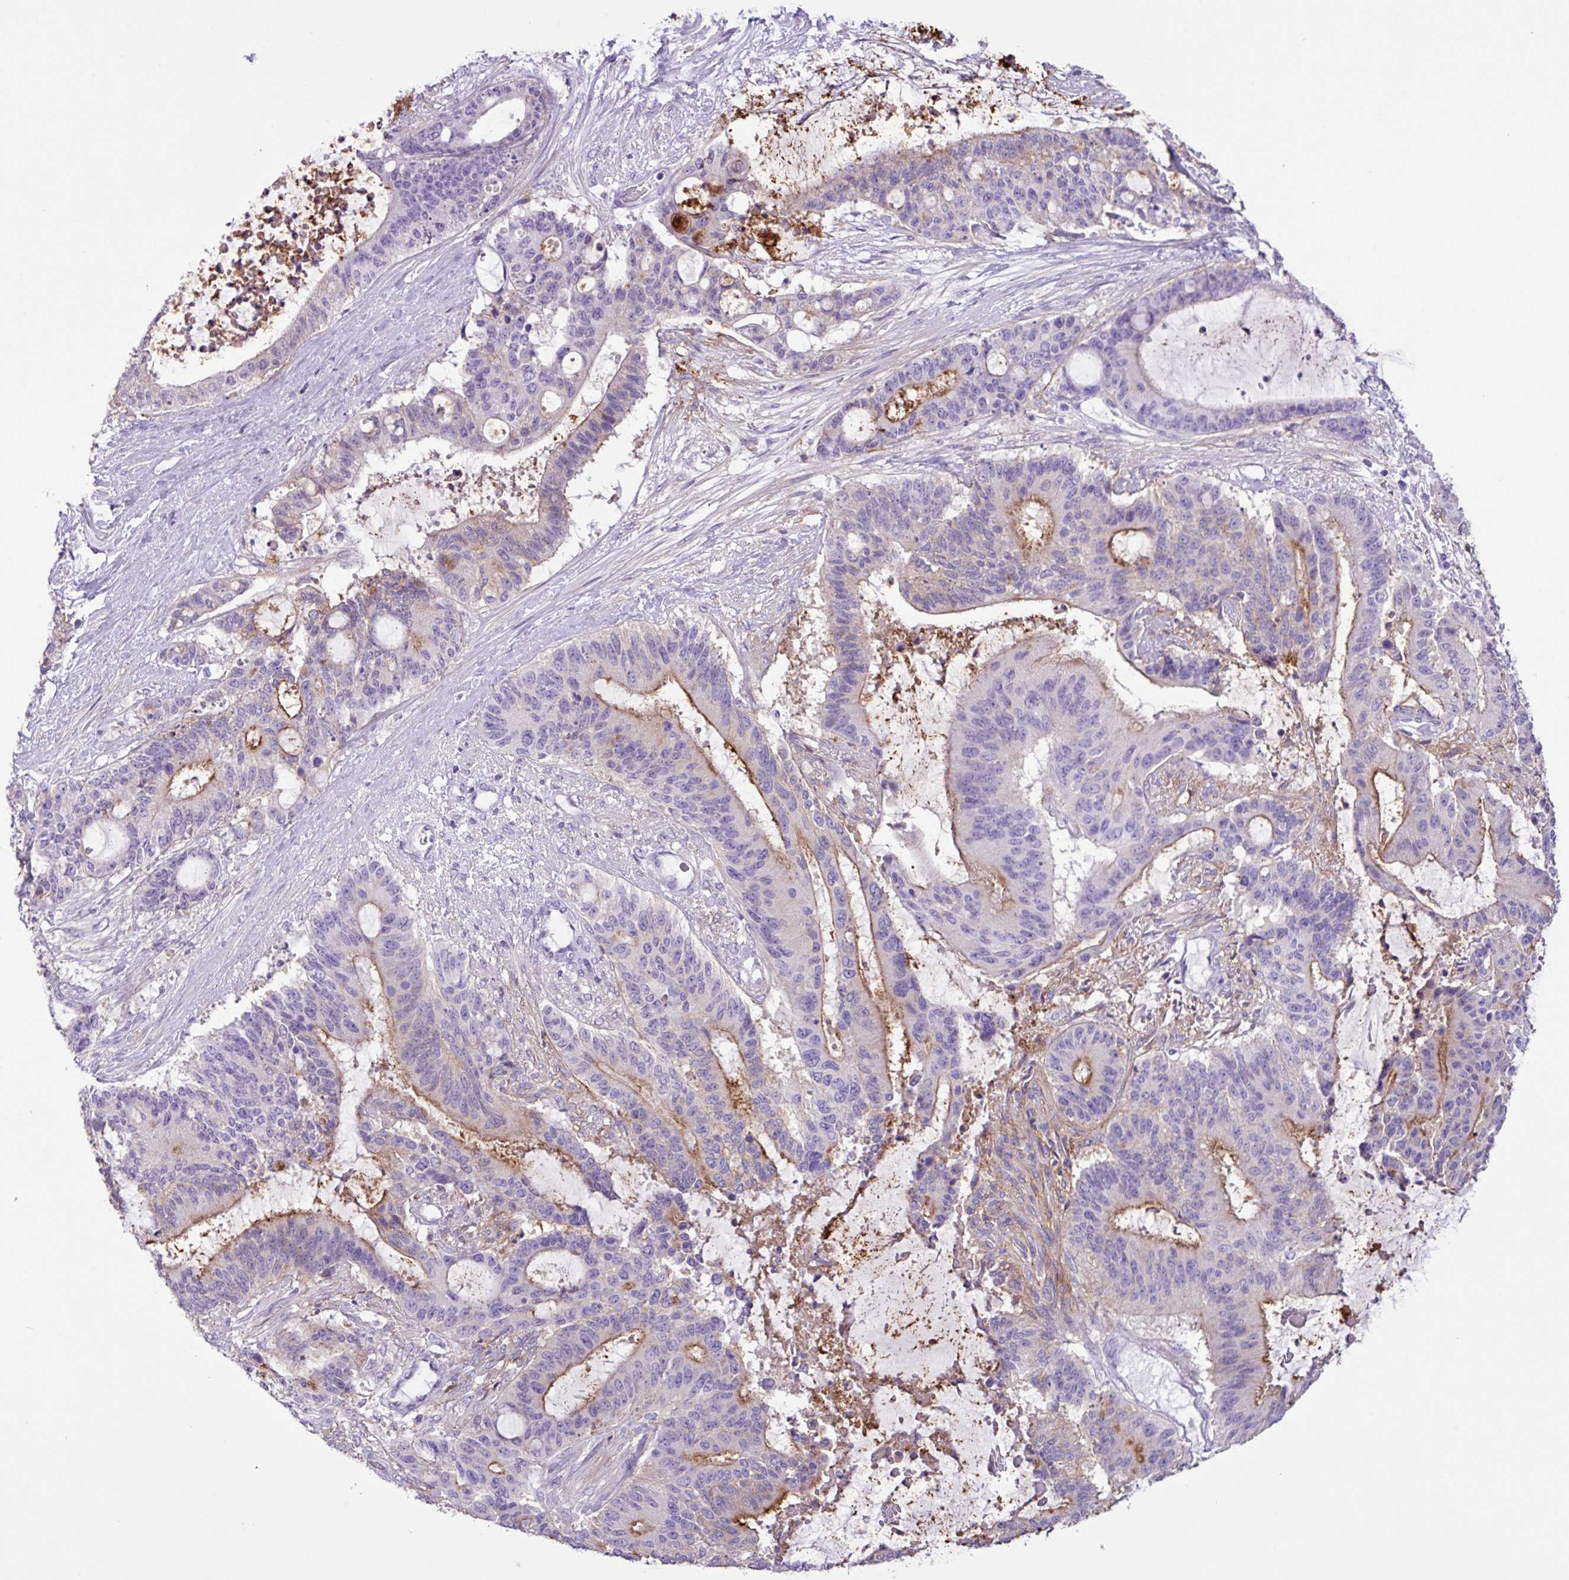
{"staining": {"intensity": "strong", "quantity": "<25%", "location": "cytoplasmic/membranous"}, "tissue": "liver cancer", "cell_type": "Tumor cells", "image_type": "cancer", "snomed": [{"axis": "morphology", "description": "Normal tissue, NOS"}, {"axis": "morphology", "description": "Cholangiocarcinoma"}, {"axis": "topography", "description": "Liver"}, {"axis": "topography", "description": "Peripheral nerve tissue"}], "caption": "Liver cancer stained with a brown dye demonstrates strong cytoplasmic/membranous positive positivity in approximately <25% of tumor cells.", "gene": "CYSTM1", "patient": {"sex": "female", "age": 73}}